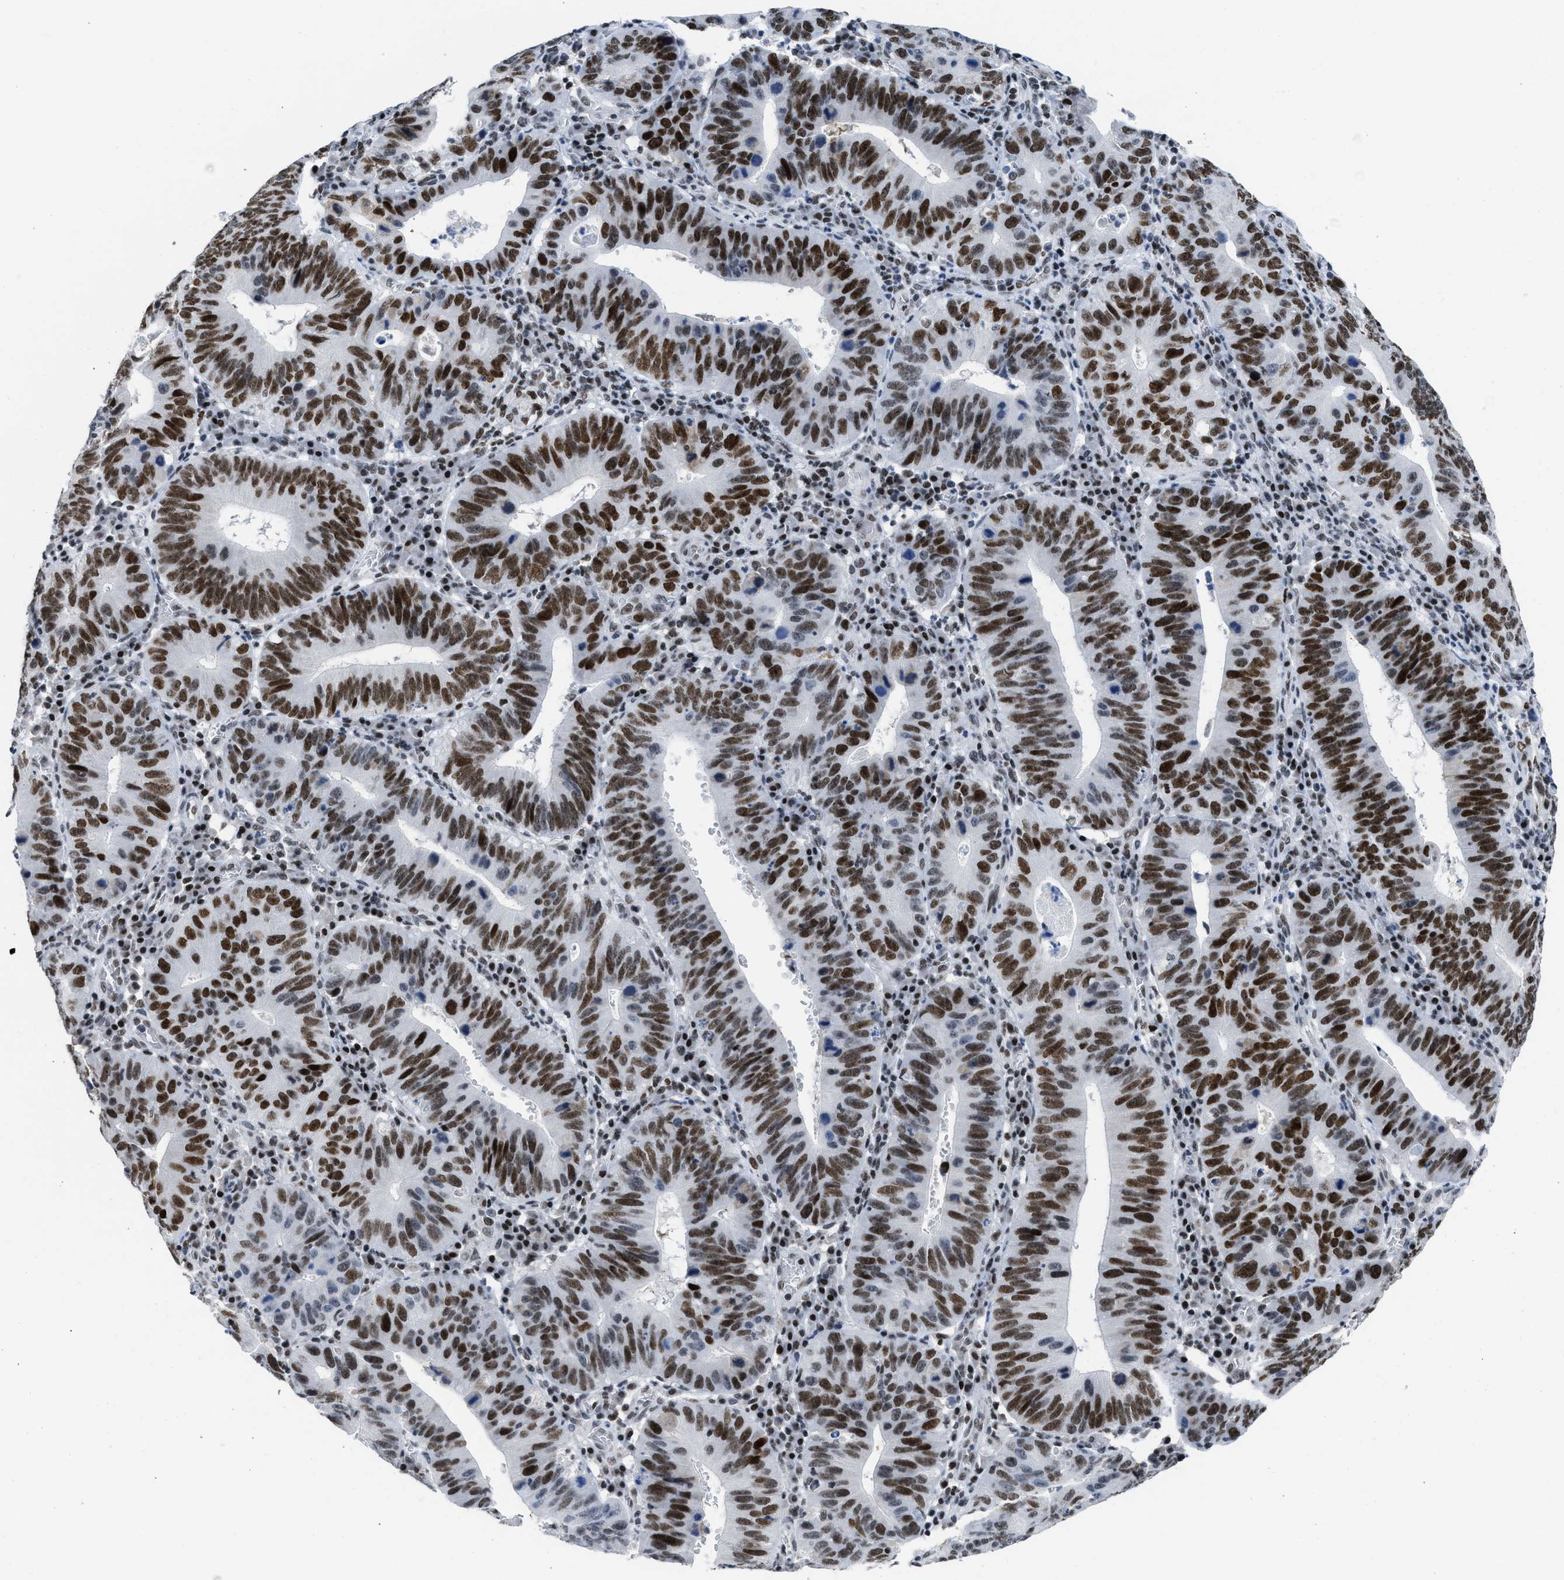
{"staining": {"intensity": "strong", "quantity": ">75%", "location": "nuclear"}, "tissue": "stomach cancer", "cell_type": "Tumor cells", "image_type": "cancer", "snomed": [{"axis": "morphology", "description": "Adenocarcinoma, NOS"}, {"axis": "topography", "description": "Stomach"}], "caption": "Stomach adenocarcinoma stained for a protein (brown) demonstrates strong nuclear positive staining in about >75% of tumor cells.", "gene": "TERF2IP", "patient": {"sex": "male", "age": 59}}